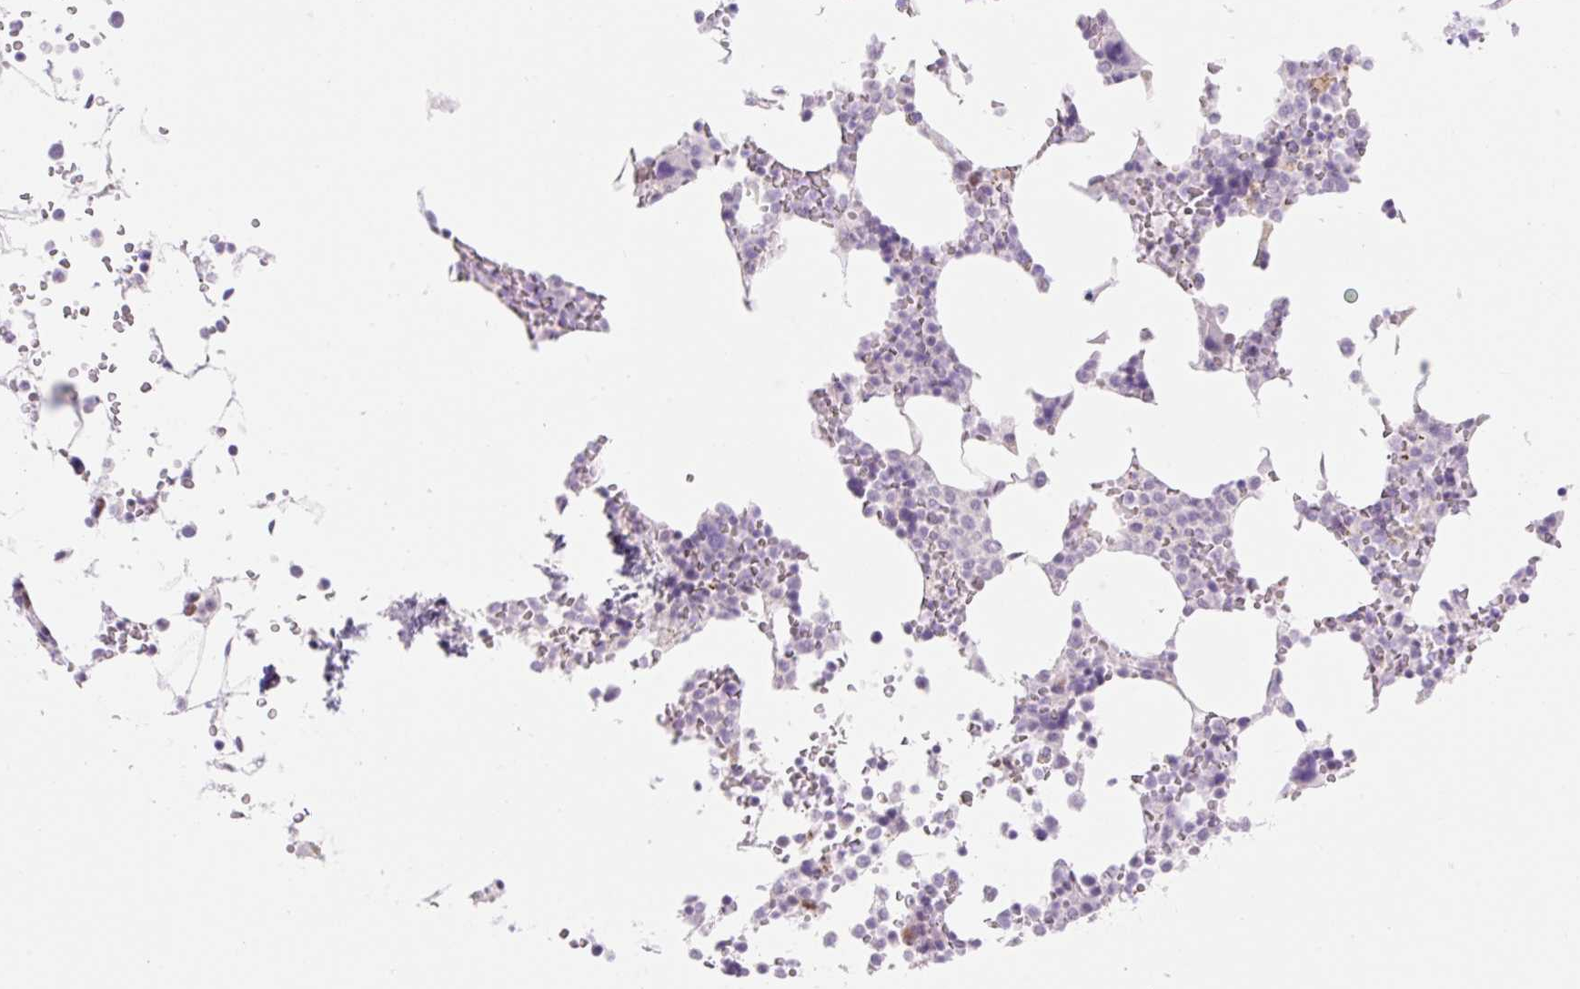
{"staining": {"intensity": "negative", "quantity": "none", "location": "none"}, "tissue": "bone marrow", "cell_type": "Hematopoietic cells", "image_type": "normal", "snomed": [{"axis": "morphology", "description": "Normal tissue, NOS"}, {"axis": "topography", "description": "Bone marrow"}], "caption": "A high-resolution image shows IHC staining of benign bone marrow, which demonstrates no significant expression in hematopoietic cells.", "gene": "H2BW1", "patient": {"sex": "male", "age": 64}}